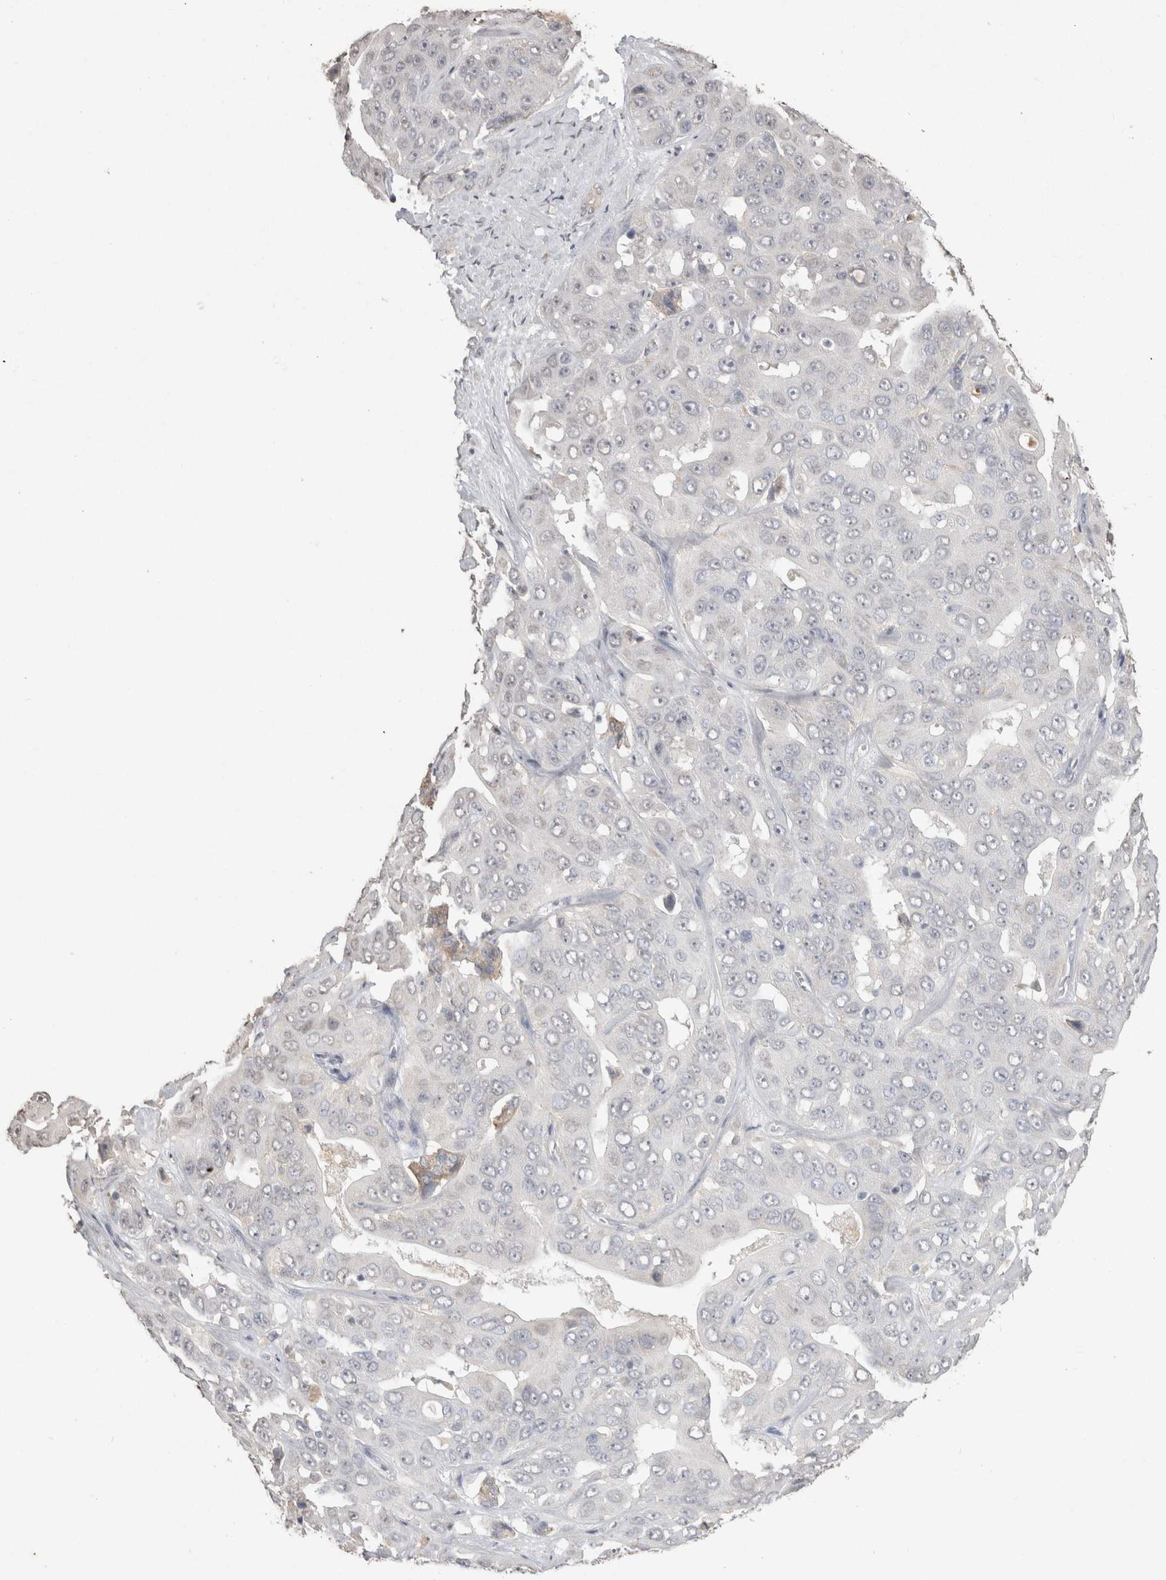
{"staining": {"intensity": "negative", "quantity": "none", "location": "none"}, "tissue": "liver cancer", "cell_type": "Tumor cells", "image_type": "cancer", "snomed": [{"axis": "morphology", "description": "Cholangiocarcinoma"}, {"axis": "topography", "description": "Liver"}], "caption": "This is an IHC histopathology image of human liver cholangiocarcinoma. There is no staining in tumor cells.", "gene": "NAALADL2", "patient": {"sex": "female", "age": 52}}